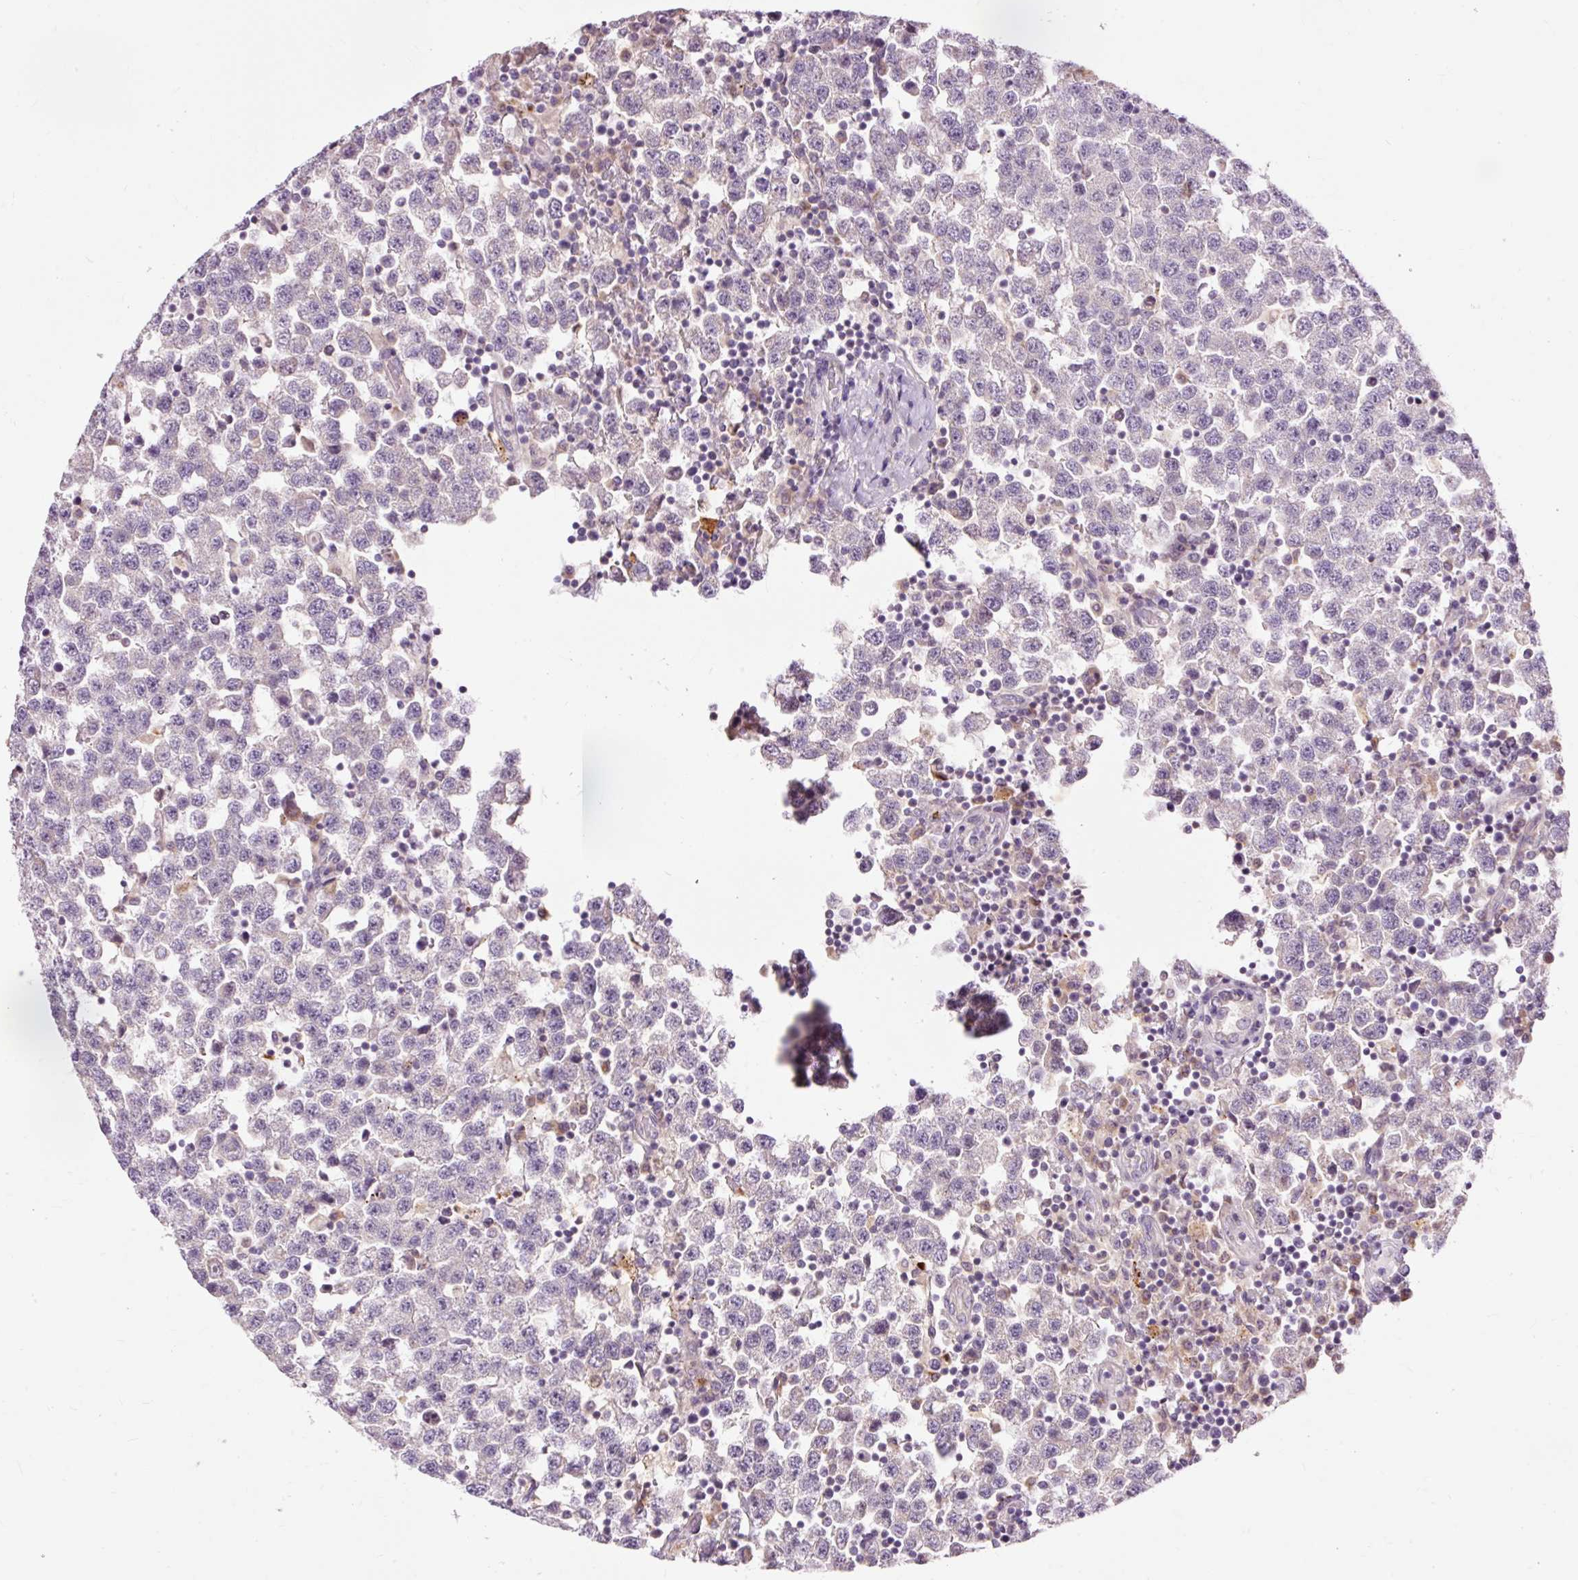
{"staining": {"intensity": "negative", "quantity": "none", "location": "none"}, "tissue": "testis cancer", "cell_type": "Tumor cells", "image_type": "cancer", "snomed": [{"axis": "morphology", "description": "Seminoma, NOS"}, {"axis": "topography", "description": "Testis"}], "caption": "Immunohistochemistry micrograph of human testis cancer (seminoma) stained for a protein (brown), which displays no expression in tumor cells.", "gene": "PRDX5", "patient": {"sex": "male", "age": 34}}